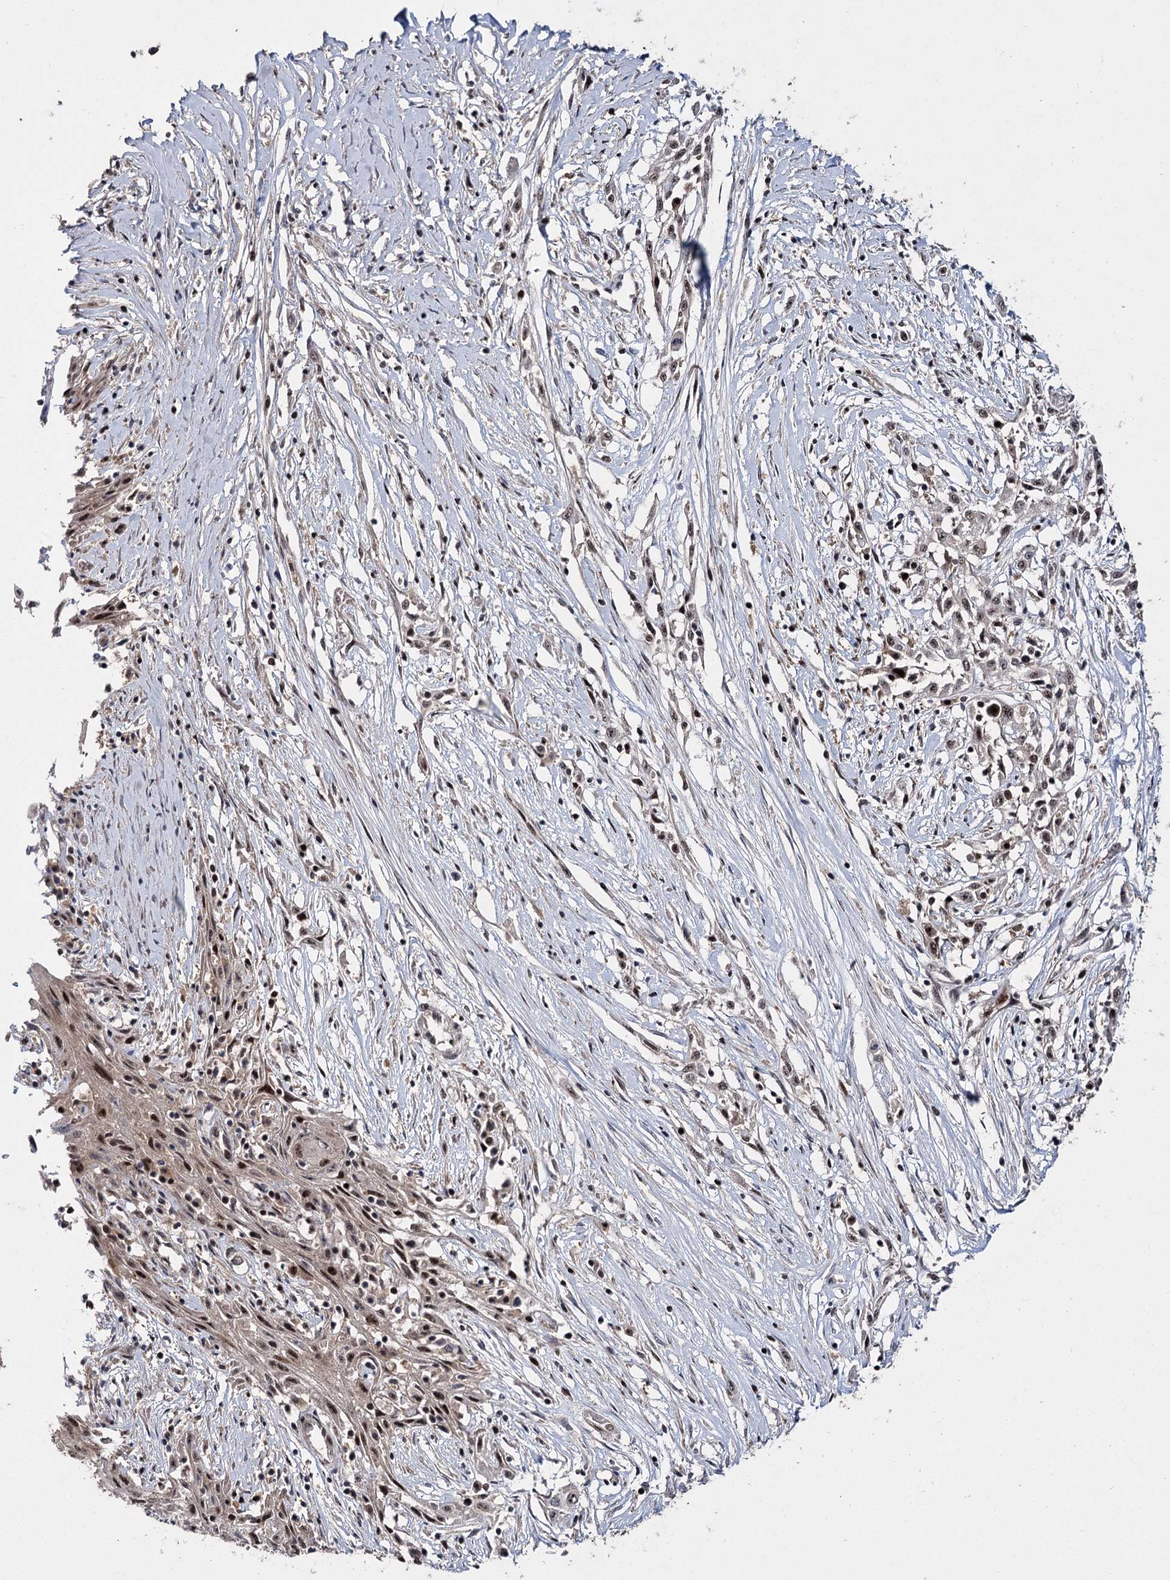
{"staining": {"intensity": "strong", "quantity": ">75%", "location": "nuclear"}, "tissue": "skin cancer", "cell_type": "Tumor cells", "image_type": "cancer", "snomed": [{"axis": "morphology", "description": "Squamous cell carcinoma, NOS"}, {"axis": "morphology", "description": "Squamous cell carcinoma, metastatic, NOS"}, {"axis": "topography", "description": "Skin"}, {"axis": "topography", "description": "Lymph node"}], "caption": "Tumor cells reveal high levels of strong nuclear positivity in about >75% of cells in skin cancer (metastatic squamous cell carcinoma).", "gene": "MKNK2", "patient": {"sex": "male", "age": 75}}